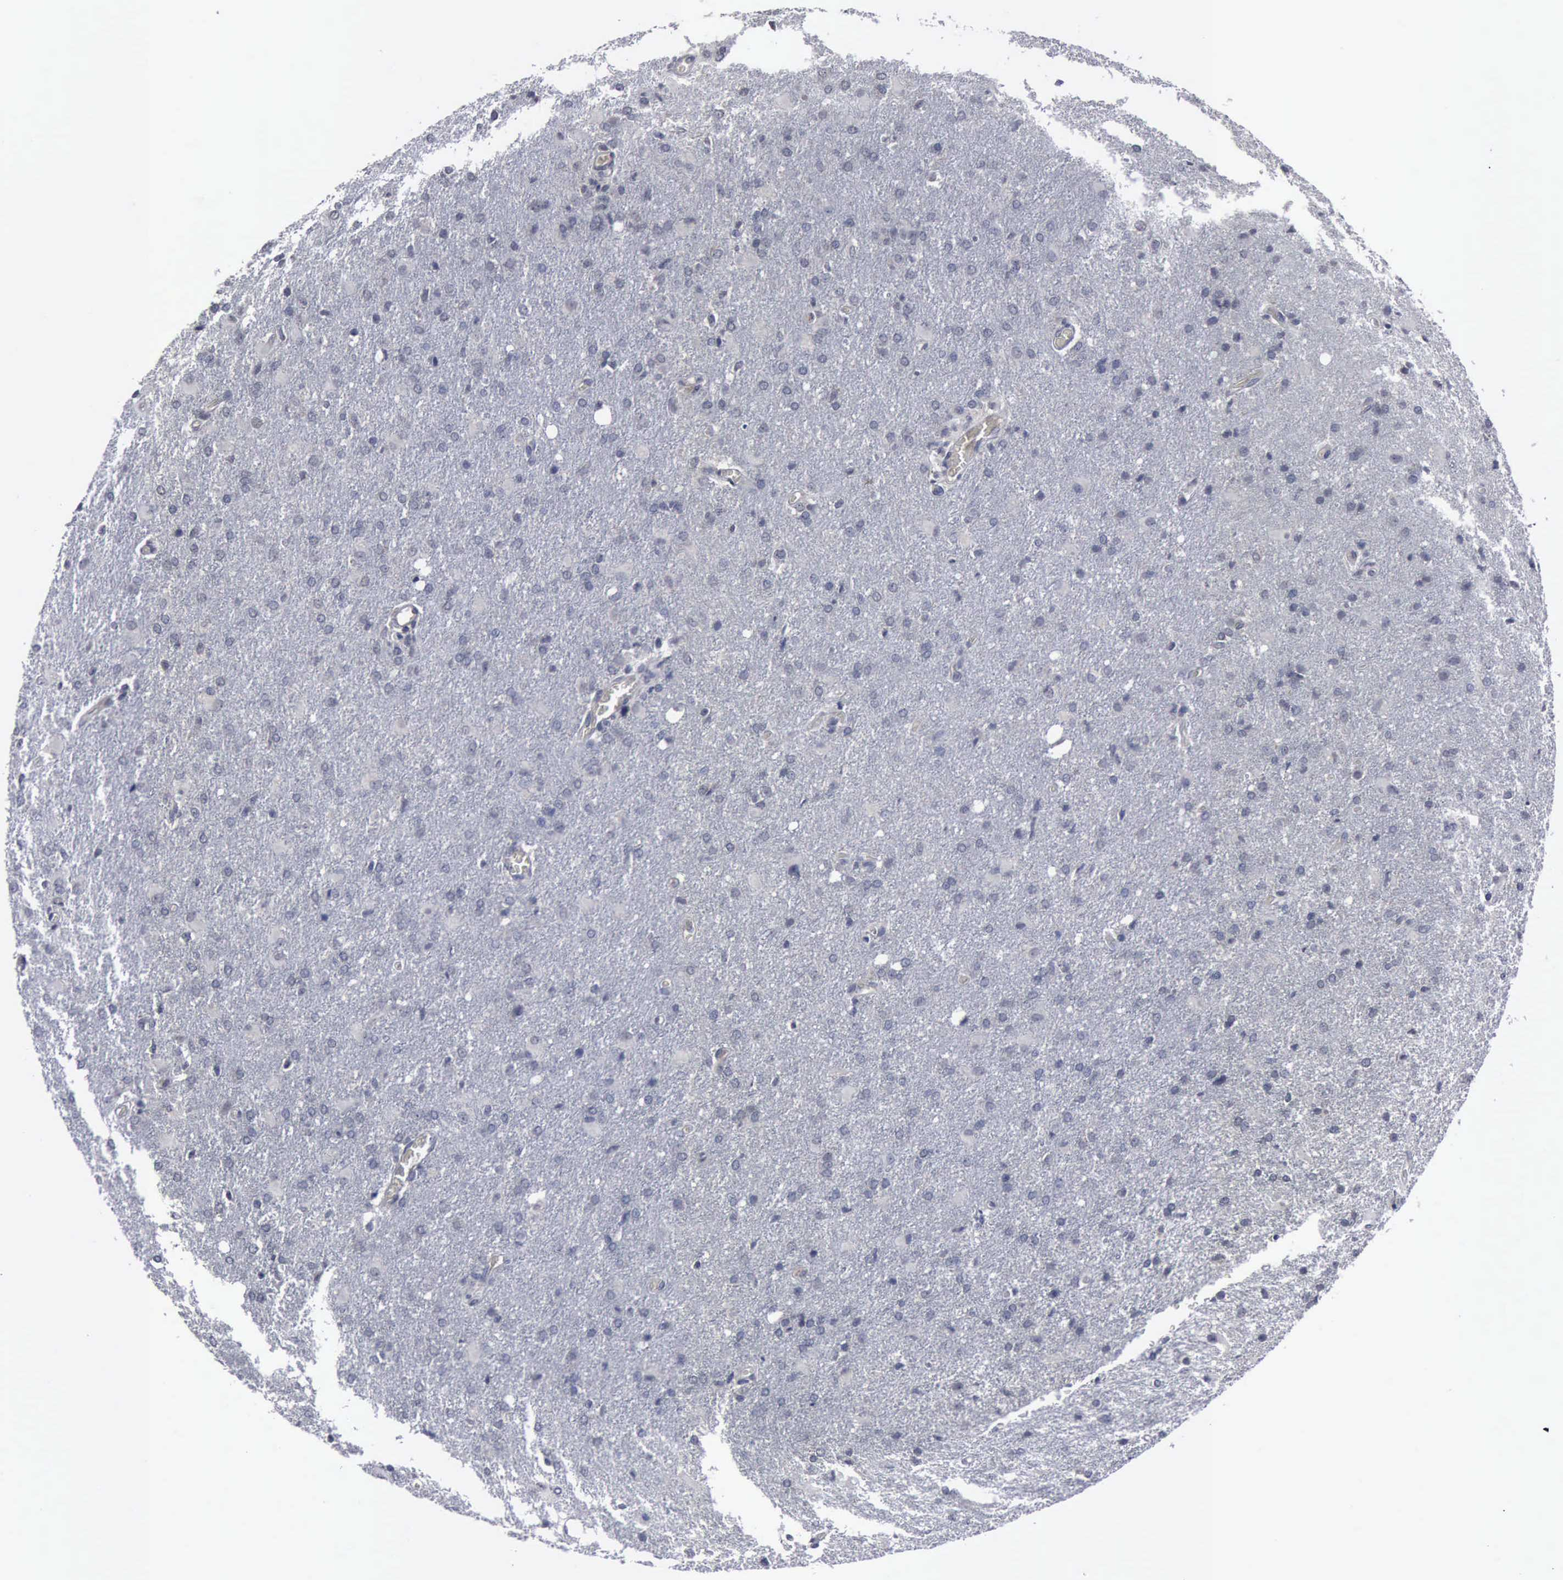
{"staining": {"intensity": "negative", "quantity": "none", "location": "none"}, "tissue": "glioma", "cell_type": "Tumor cells", "image_type": "cancer", "snomed": [{"axis": "morphology", "description": "Glioma, malignant, High grade"}, {"axis": "topography", "description": "Brain"}], "caption": "High magnification brightfield microscopy of malignant glioma (high-grade) stained with DAB (3,3'-diaminobenzidine) (brown) and counterstained with hematoxylin (blue): tumor cells show no significant expression. (DAB immunohistochemistry visualized using brightfield microscopy, high magnification).", "gene": "MYO18B", "patient": {"sex": "male", "age": 68}}